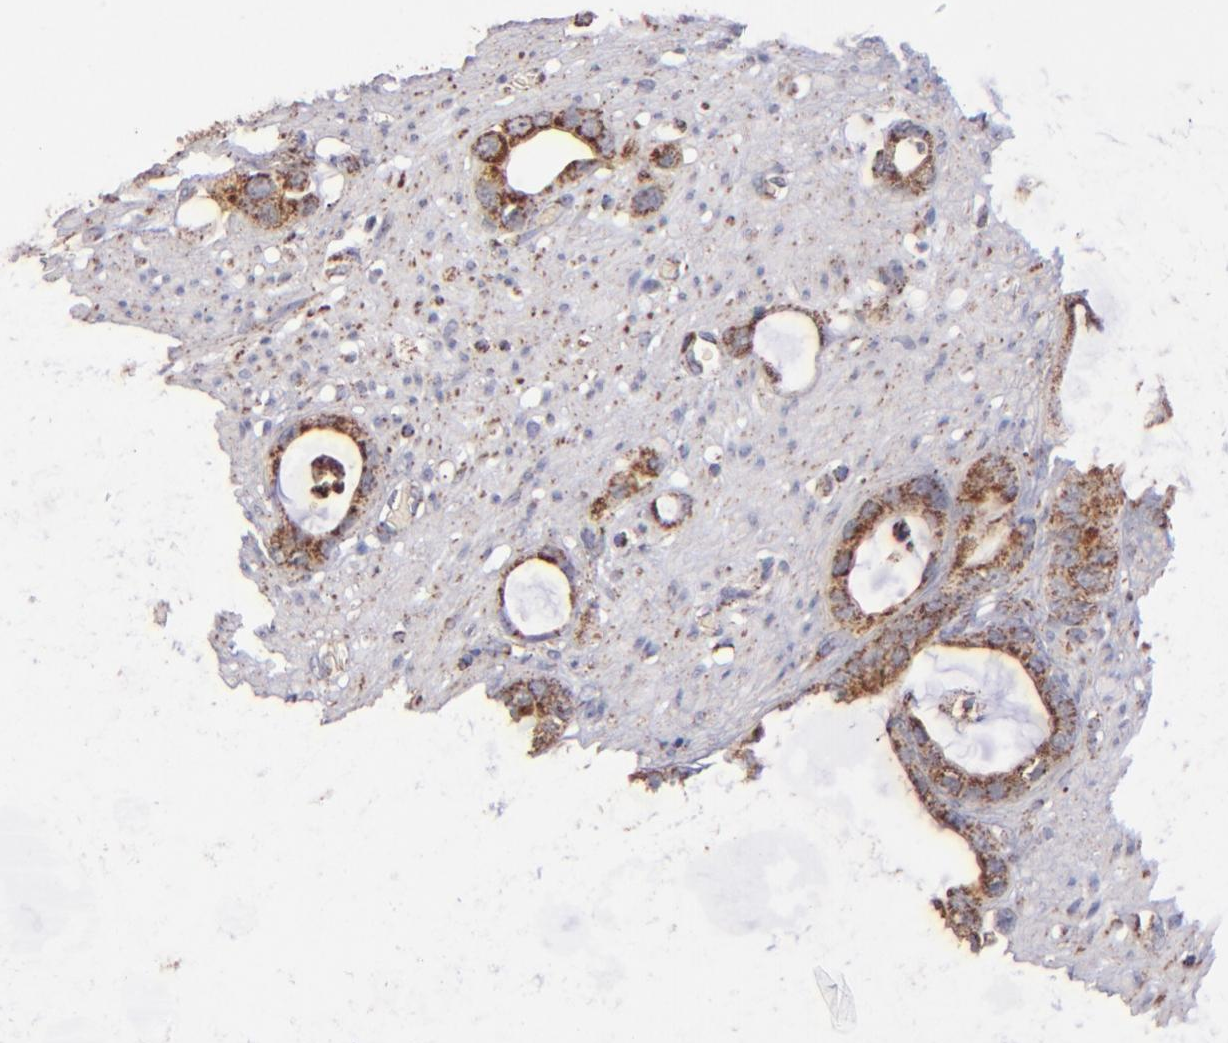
{"staining": {"intensity": "moderate", "quantity": ">75%", "location": "cytoplasmic/membranous"}, "tissue": "stomach cancer", "cell_type": "Tumor cells", "image_type": "cancer", "snomed": [{"axis": "morphology", "description": "Adenocarcinoma, NOS"}, {"axis": "topography", "description": "Stomach"}], "caption": "Protein staining shows moderate cytoplasmic/membranous expression in approximately >75% of tumor cells in stomach cancer (adenocarcinoma).", "gene": "DLST", "patient": {"sex": "female", "age": 75}}